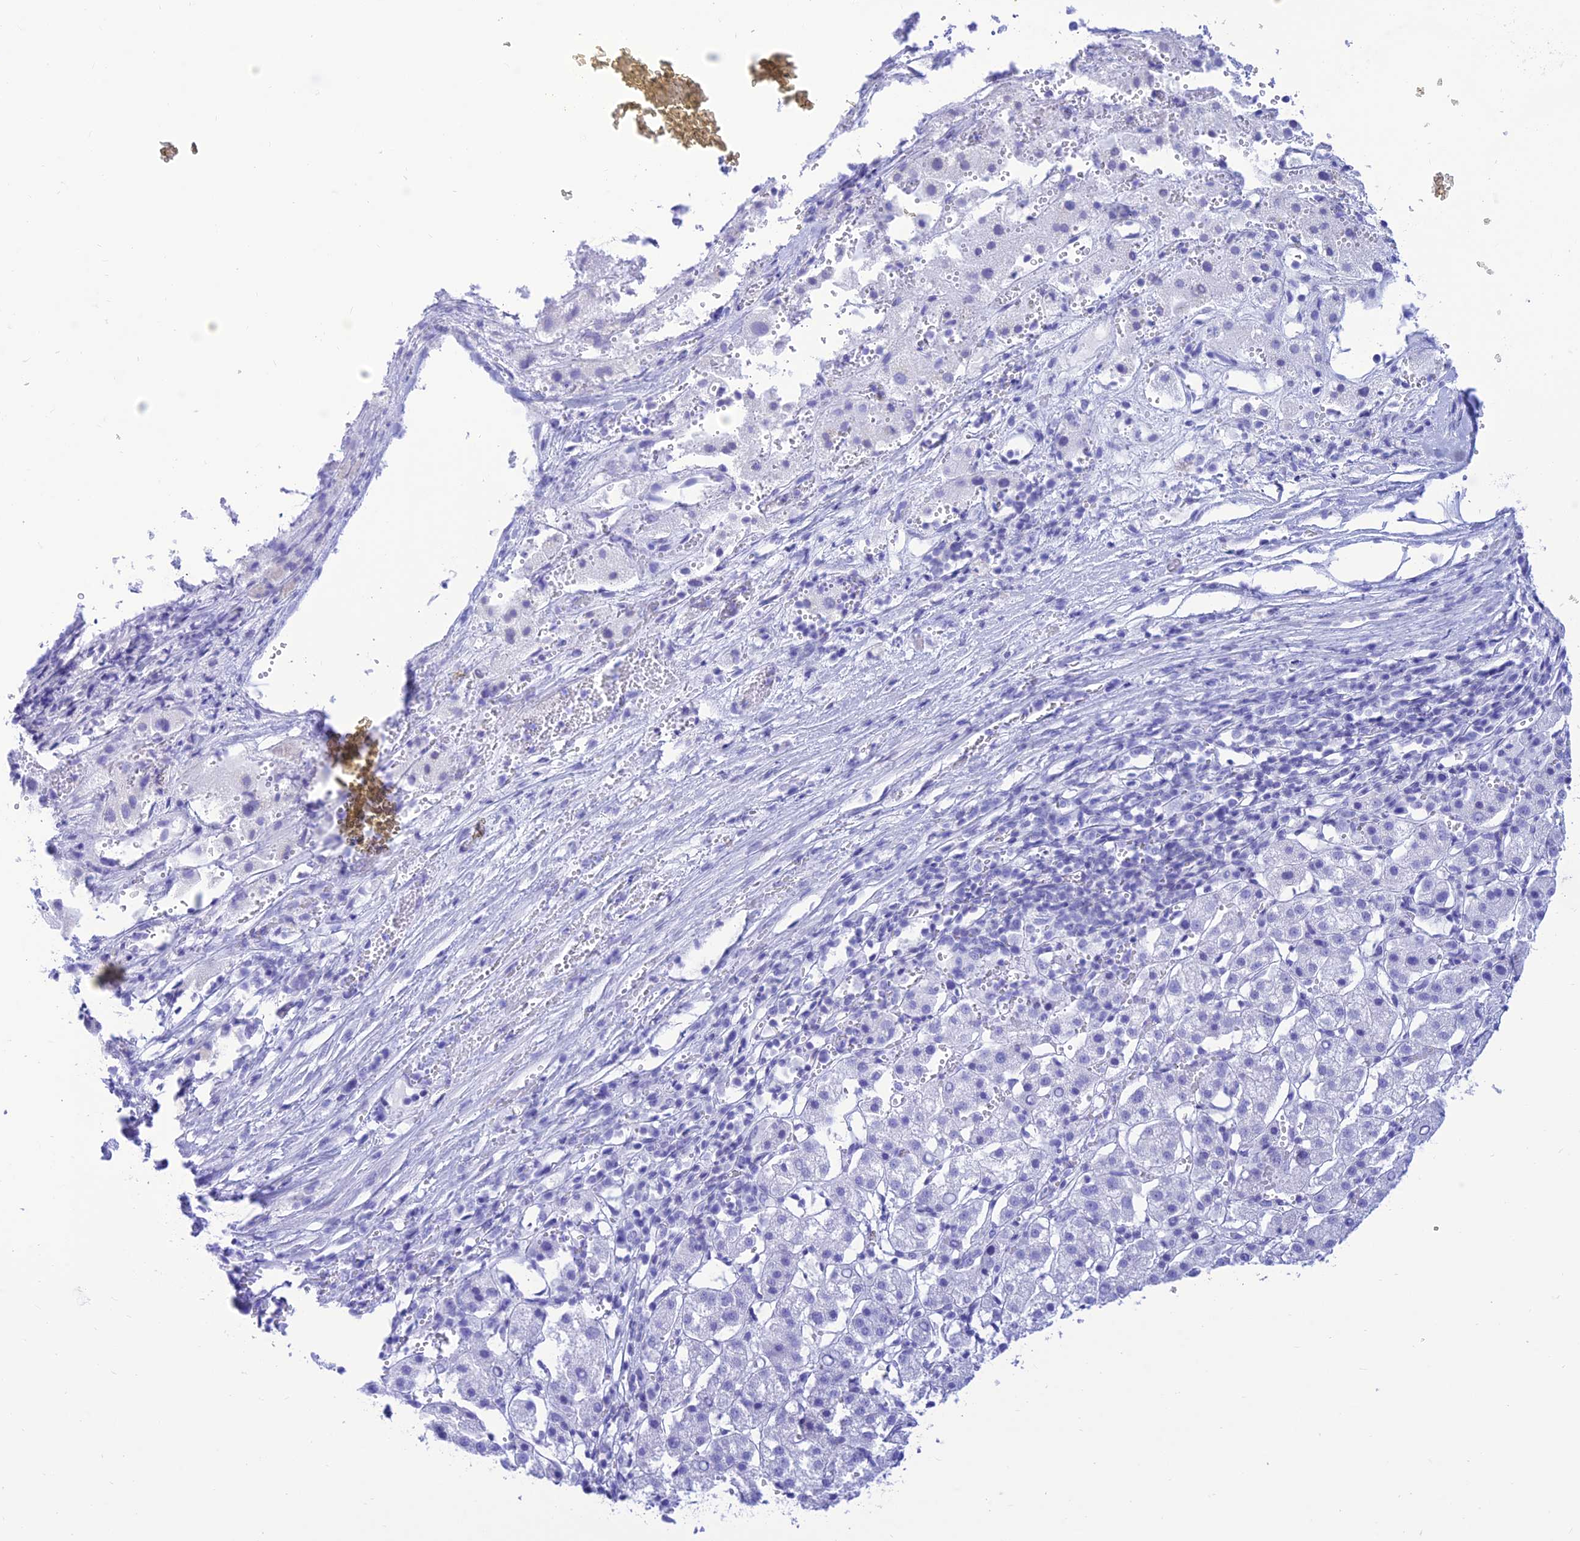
{"staining": {"intensity": "negative", "quantity": "none", "location": "none"}, "tissue": "liver cancer", "cell_type": "Tumor cells", "image_type": "cancer", "snomed": [{"axis": "morphology", "description": "Carcinoma, Hepatocellular, NOS"}, {"axis": "topography", "description": "Liver"}], "caption": "Tumor cells show no significant protein expression in liver cancer (hepatocellular carcinoma). (Immunohistochemistry, brightfield microscopy, high magnification).", "gene": "PRNP", "patient": {"sex": "female", "age": 58}}